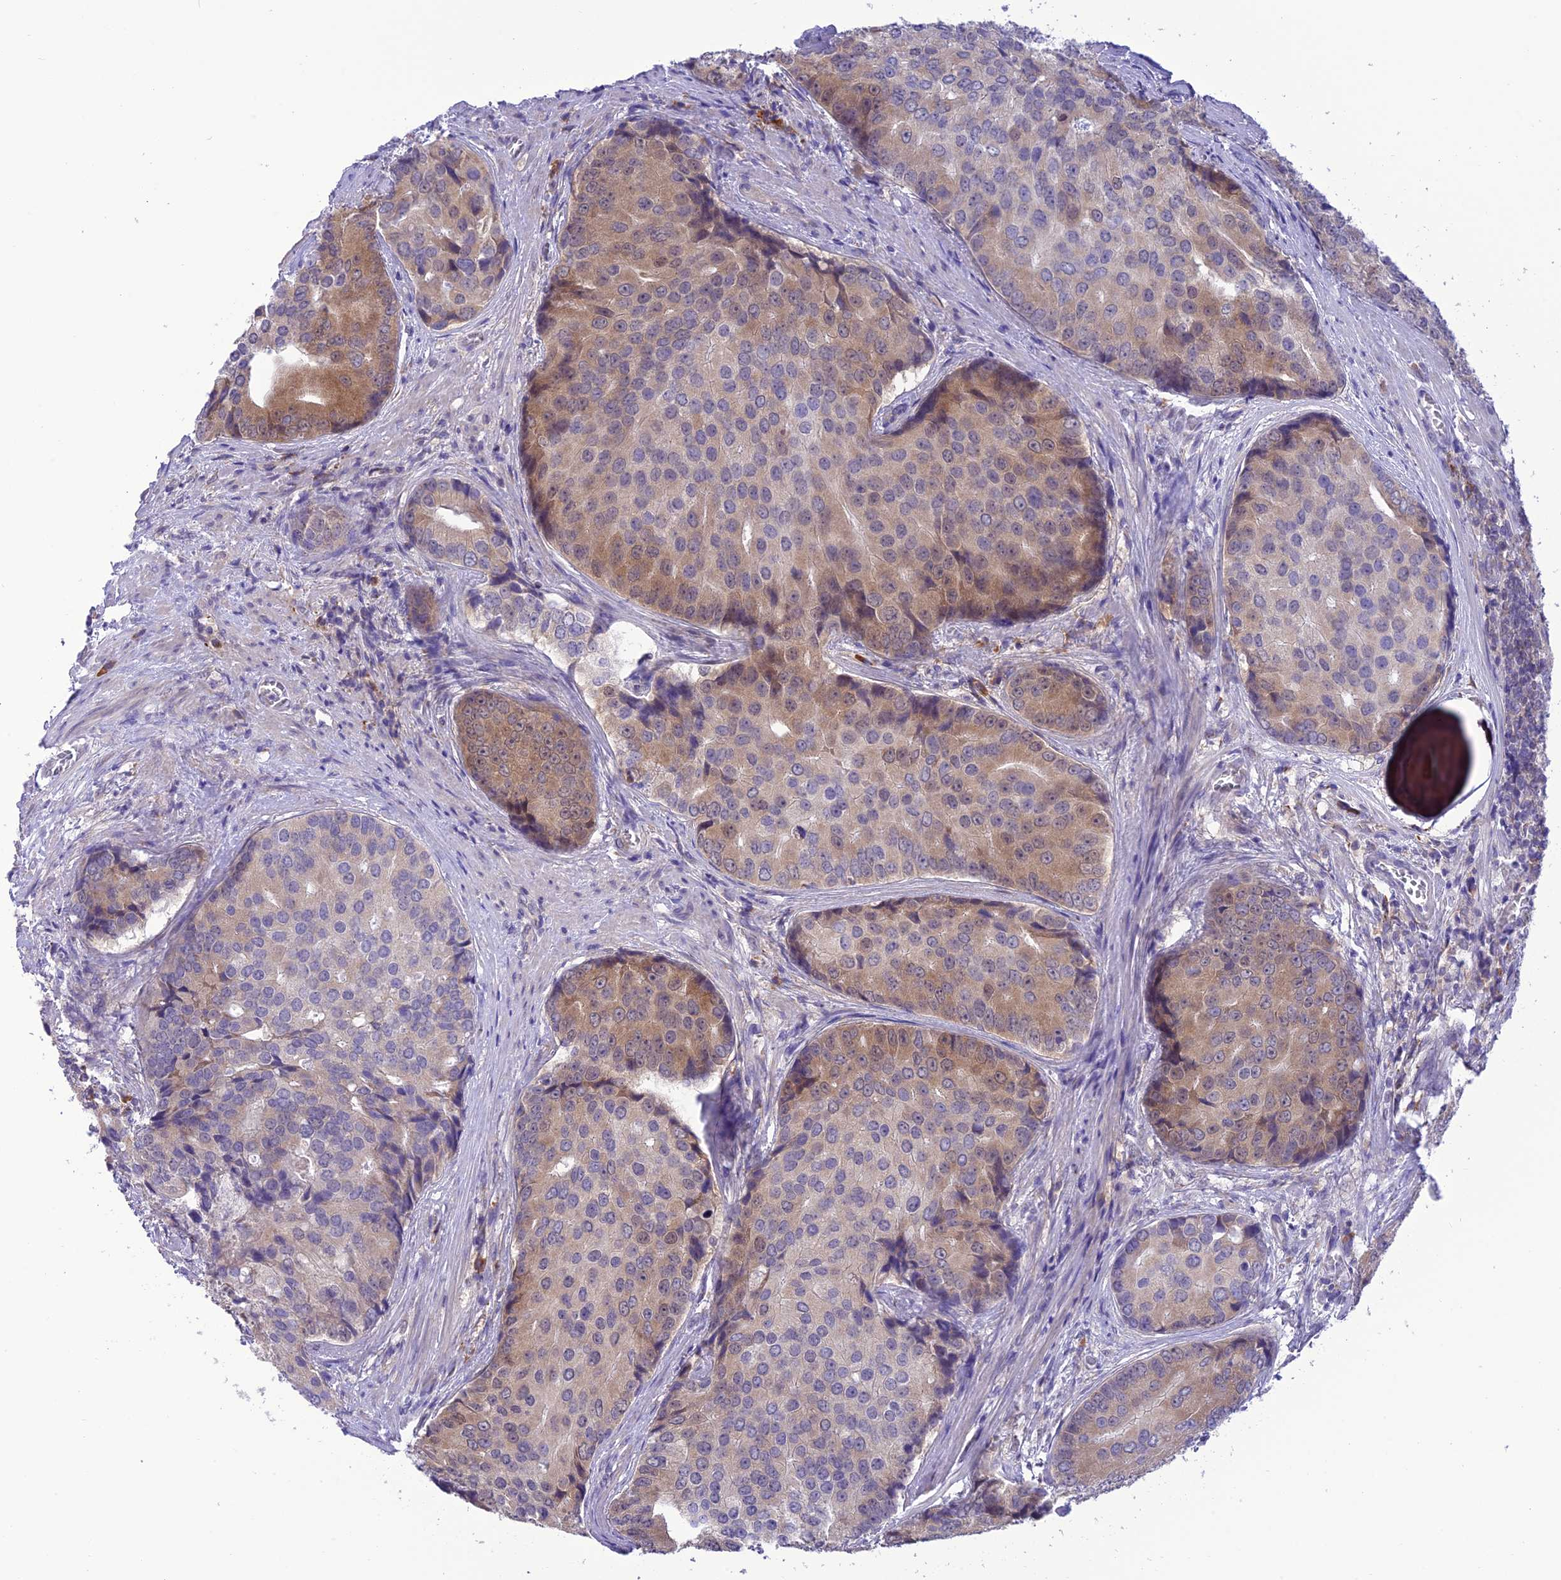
{"staining": {"intensity": "weak", "quantity": "25%-75%", "location": "cytoplasmic/membranous"}, "tissue": "prostate cancer", "cell_type": "Tumor cells", "image_type": "cancer", "snomed": [{"axis": "morphology", "description": "Adenocarcinoma, High grade"}, {"axis": "topography", "description": "Prostate"}], "caption": "This micrograph displays immunohistochemistry (IHC) staining of human adenocarcinoma (high-grade) (prostate), with low weak cytoplasmic/membranous positivity in approximately 25%-75% of tumor cells.", "gene": "RNF126", "patient": {"sex": "male", "age": 62}}